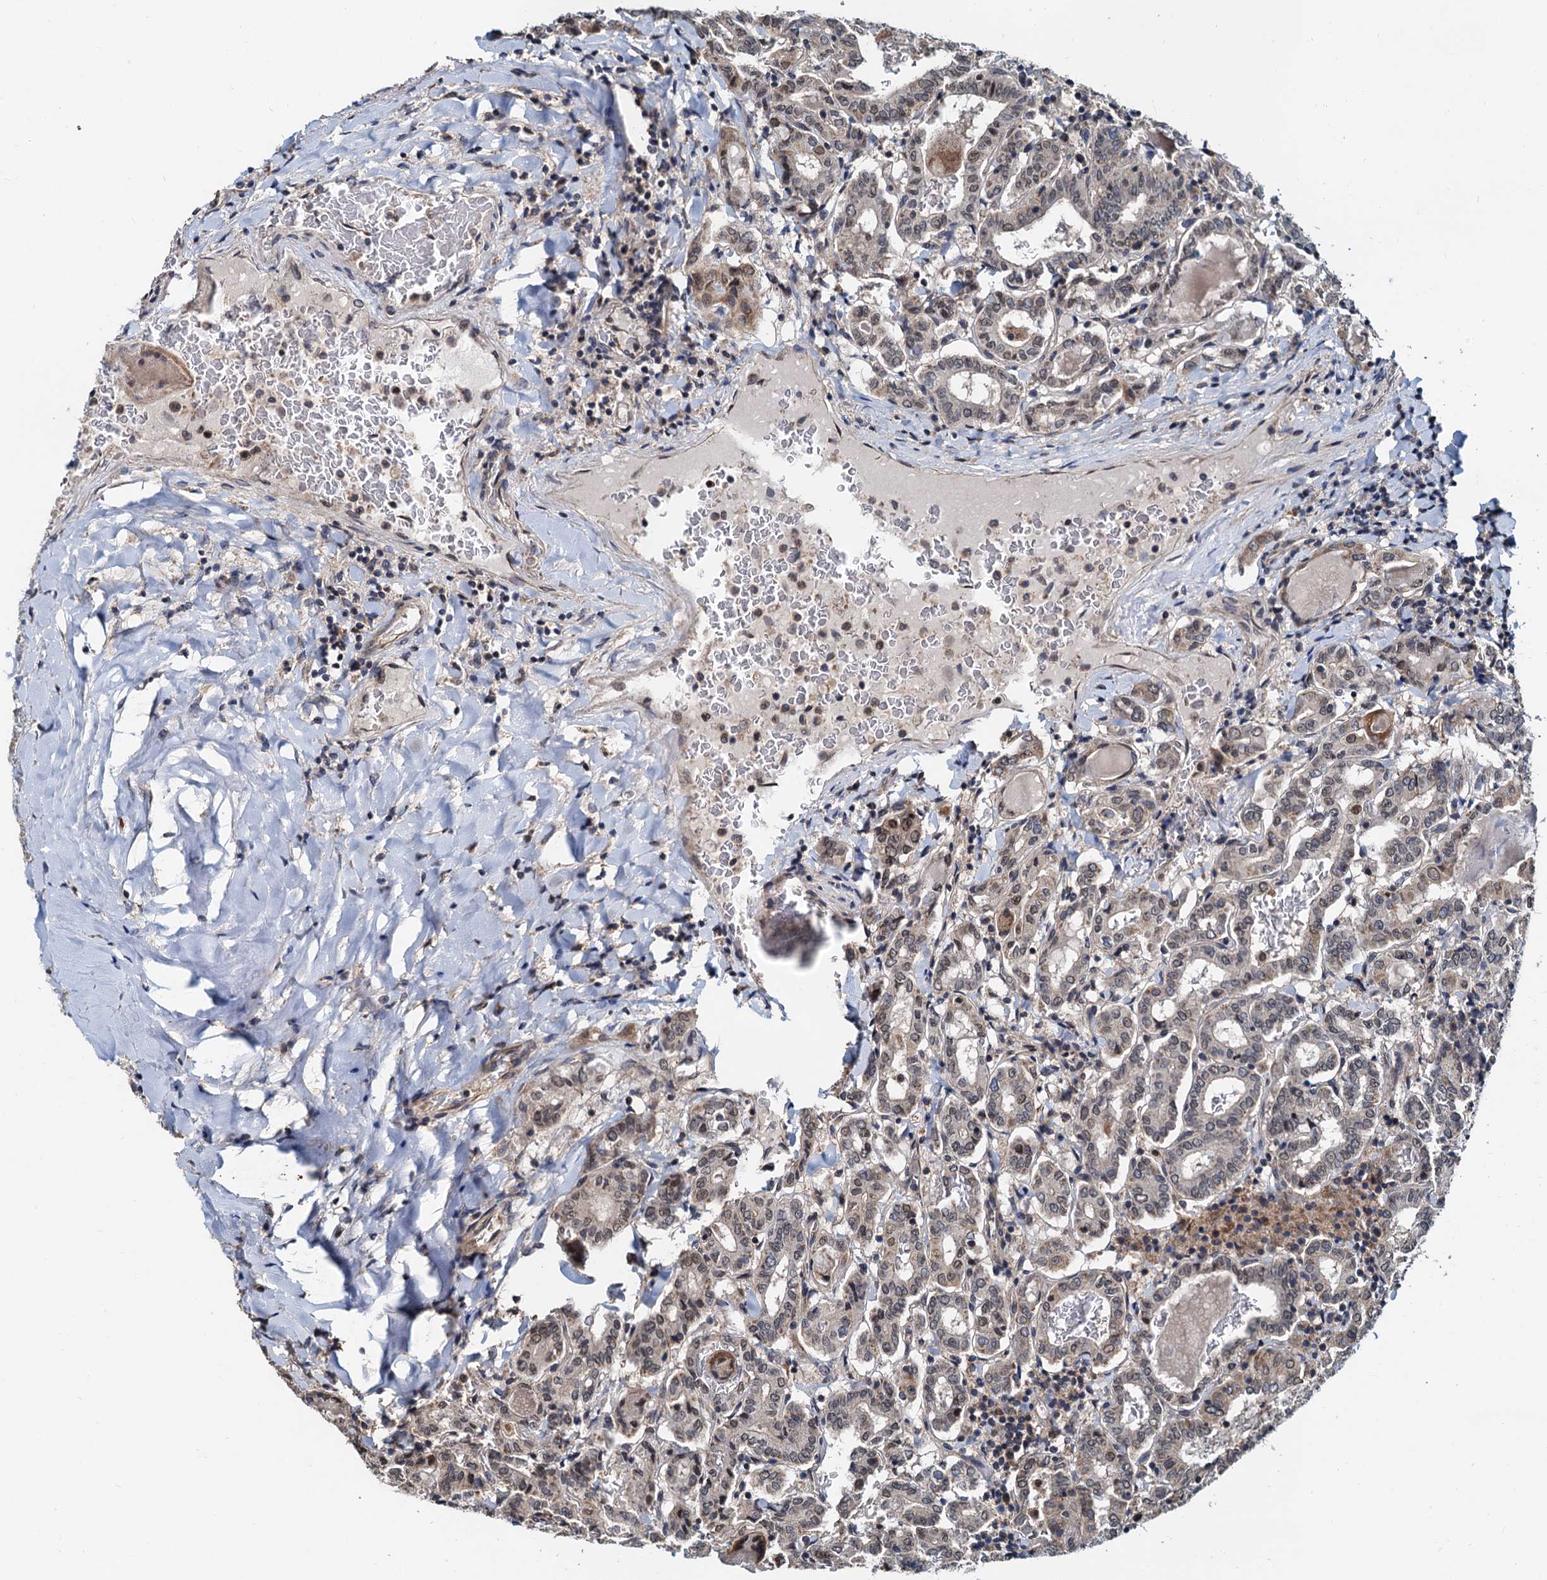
{"staining": {"intensity": "weak", "quantity": "25%-75%", "location": "cytoplasmic/membranous,nuclear"}, "tissue": "thyroid cancer", "cell_type": "Tumor cells", "image_type": "cancer", "snomed": [{"axis": "morphology", "description": "Papillary adenocarcinoma, NOS"}, {"axis": "topography", "description": "Thyroid gland"}], "caption": "Immunohistochemical staining of papillary adenocarcinoma (thyroid) displays low levels of weak cytoplasmic/membranous and nuclear protein positivity in about 25%-75% of tumor cells.", "gene": "MCMBP", "patient": {"sex": "female", "age": 72}}